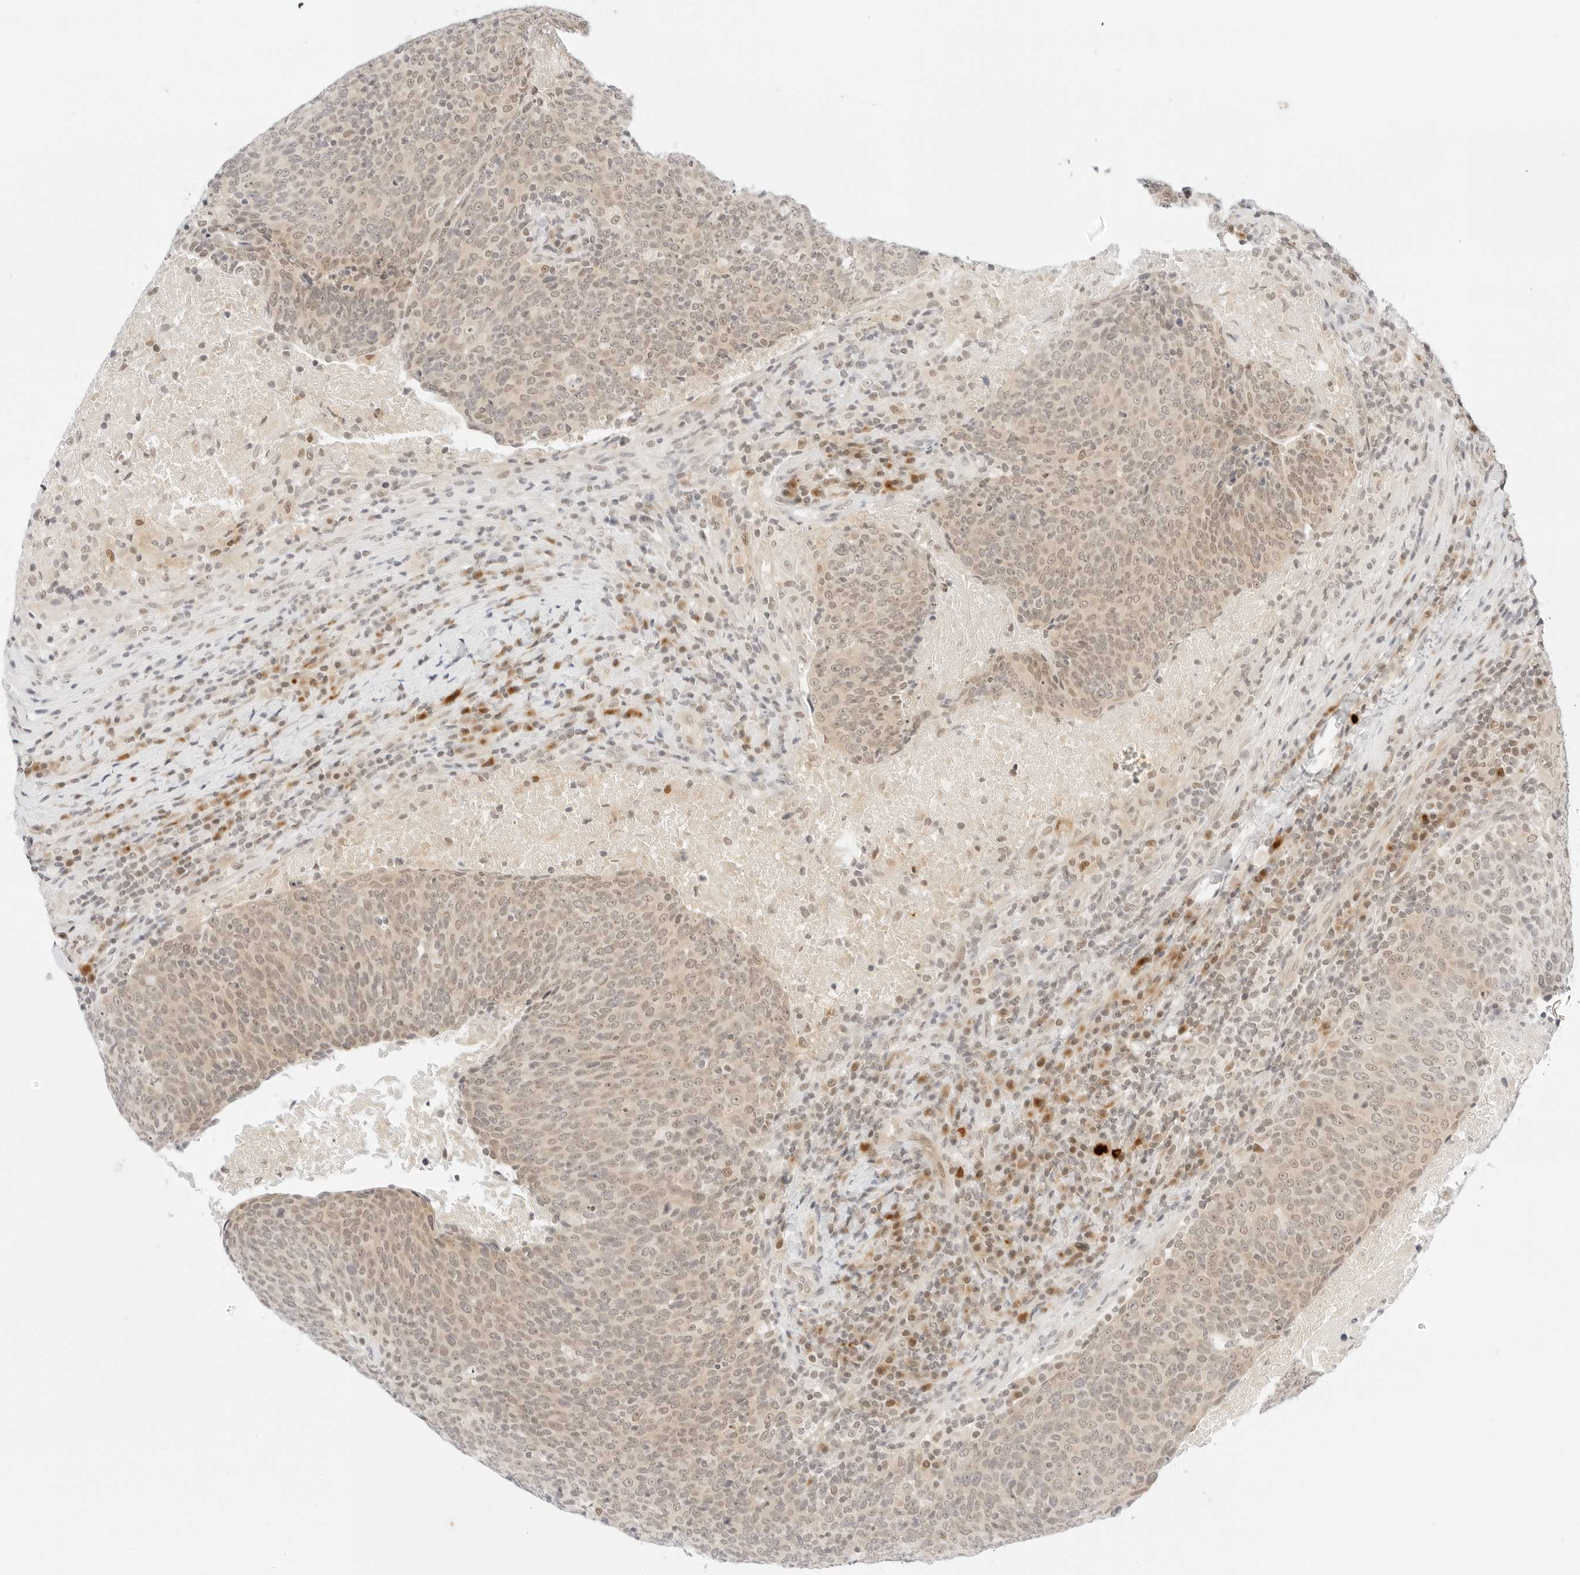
{"staining": {"intensity": "weak", "quantity": "25%-75%", "location": "cytoplasmic/membranous,nuclear"}, "tissue": "head and neck cancer", "cell_type": "Tumor cells", "image_type": "cancer", "snomed": [{"axis": "morphology", "description": "Squamous cell carcinoma, NOS"}, {"axis": "morphology", "description": "Squamous cell carcinoma, metastatic, NOS"}, {"axis": "topography", "description": "Lymph node"}, {"axis": "topography", "description": "Head-Neck"}], "caption": "Head and neck cancer stained with DAB (3,3'-diaminobenzidine) immunohistochemistry exhibits low levels of weak cytoplasmic/membranous and nuclear staining in approximately 25%-75% of tumor cells.", "gene": "POLR3C", "patient": {"sex": "male", "age": 62}}